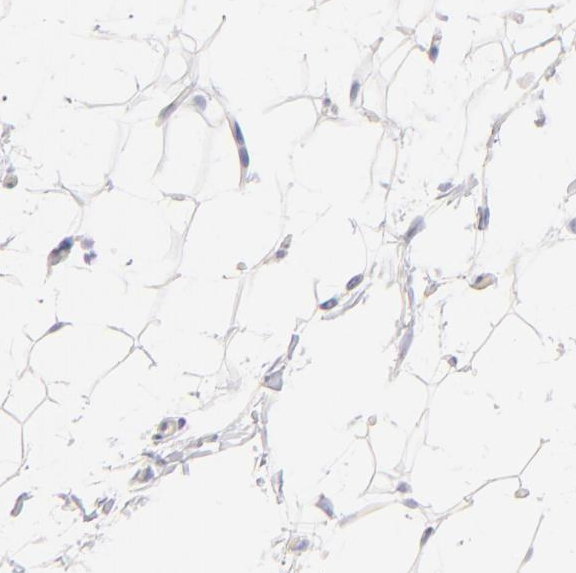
{"staining": {"intensity": "negative", "quantity": "none", "location": "none"}, "tissue": "adipose tissue", "cell_type": "Adipocytes", "image_type": "normal", "snomed": [{"axis": "morphology", "description": "Normal tissue, NOS"}, {"axis": "topography", "description": "Soft tissue"}], "caption": "This is an immunohistochemistry (IHC) micrograph of benign adipose tissue. There is no positivity in adipocytes.", "gene": "DLAT", "patient": {"sex": "male", "age": 26}}